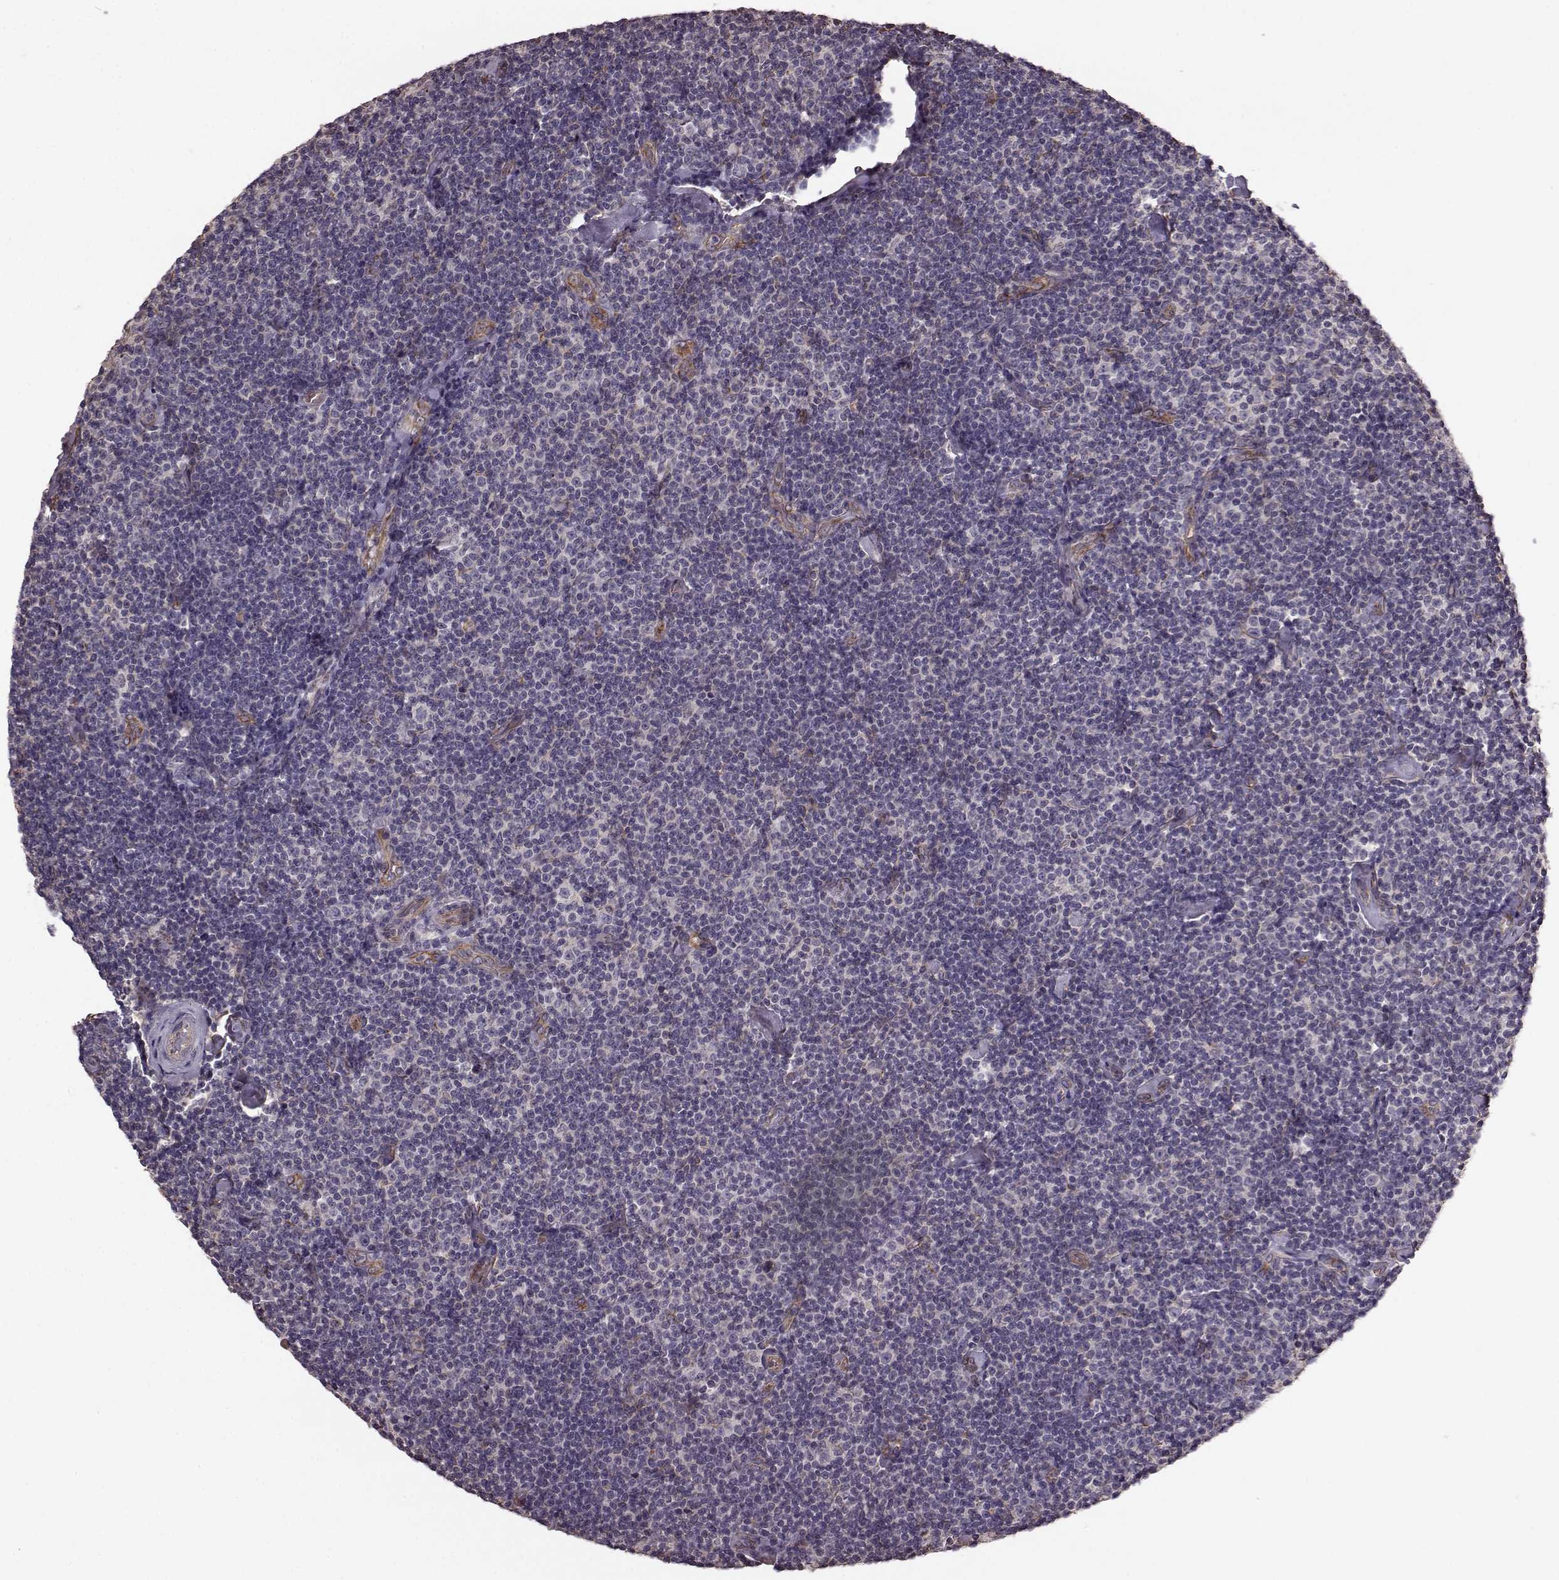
{"staining": {"intensity": "negative", "quantity": "none", "location": "none"}, "tissue": "lymphoma", "cell_type": "Tumor cells", "image_type": "cancer", "snomed": [{"axis": "morphology", "description": "Malignant lymphoma, non-Hodgkin's type, Low grade"}, {"axis": "topography", "description": "Lymph node"}], "caption": "Tumor cells are negative for protein expression in human lymphoma.", "gene": "NTF3", "patient": {"sex": "male", "age": 81}}